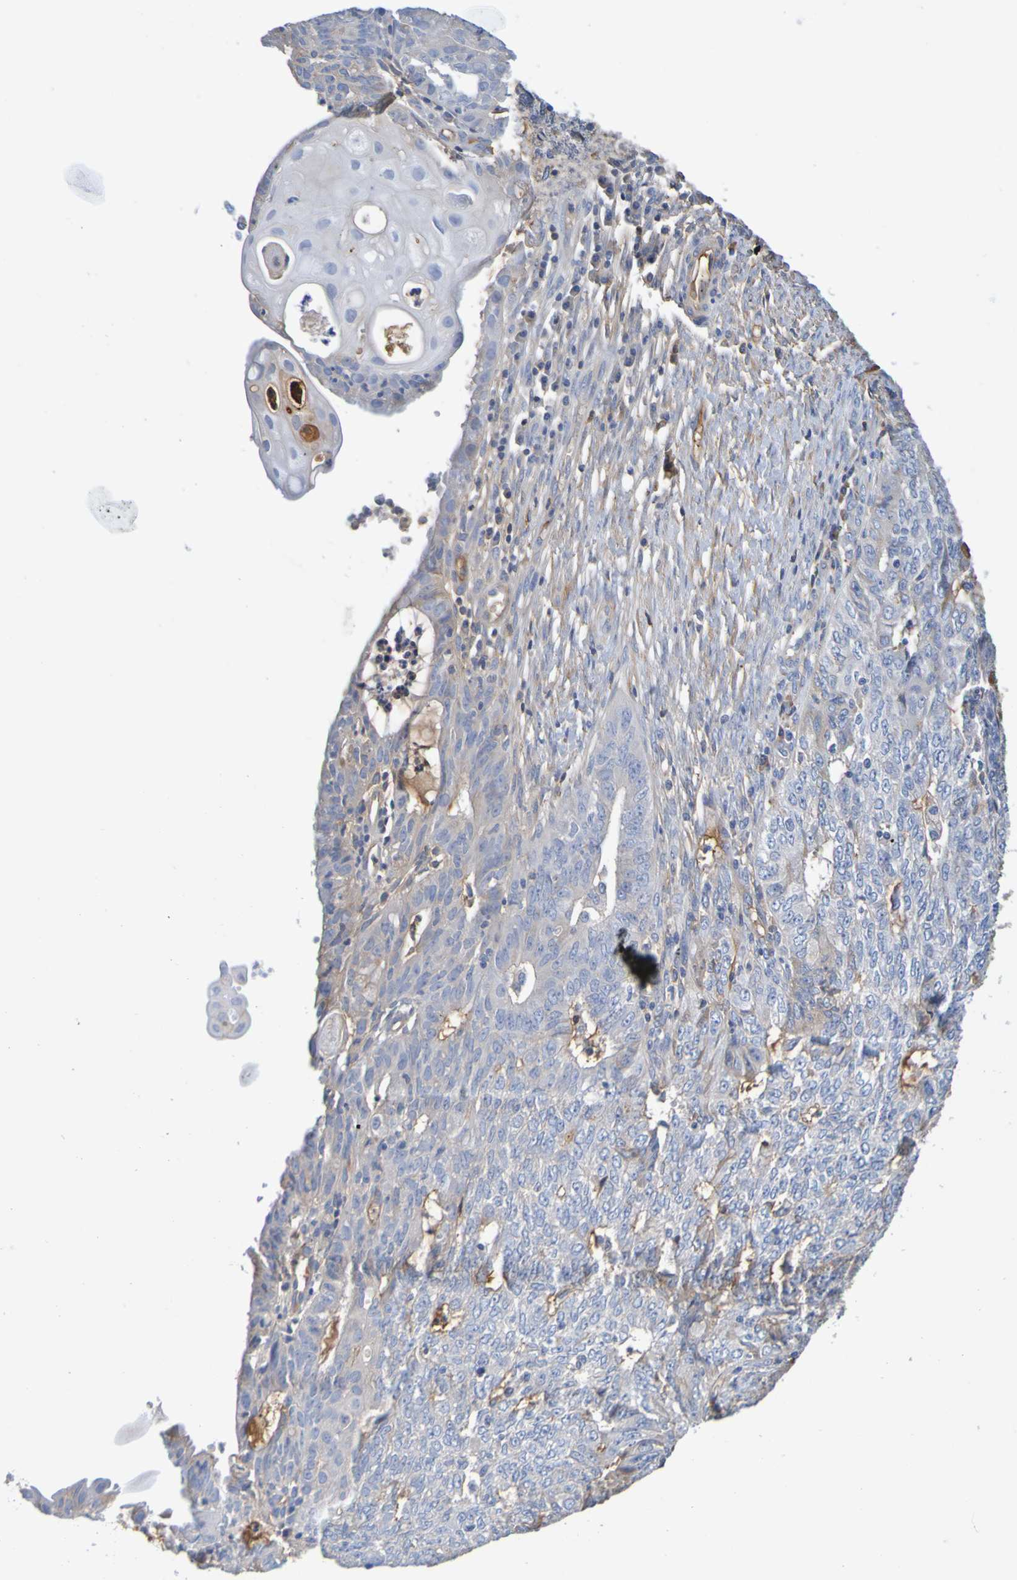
{"staining": {"intensity": "moderate", "quantity": "25%-75%", "location": "cytoplasmic/membranous"}, "tissue": "endometrial cancer", "cell_type": "Tumor cells", "image_type": "cancer", "snomed": [{"axis": "morphology", "description": "Adenocarcinoma, NOS"}, {"axis": "topography", "description": "Endometrium"}], "caption": "IHC (DAB) staining of endometrial cancer exhibits moderate cytoplasmic/membranous protein staining in about 25%-75% of tumor cells. (DAB (3,3'-diaminobenzidine) = brown stain, brightfield microscopy at high magnification).", "gene": "GAB3", "patient": {"sex": "female", "age": 32}}